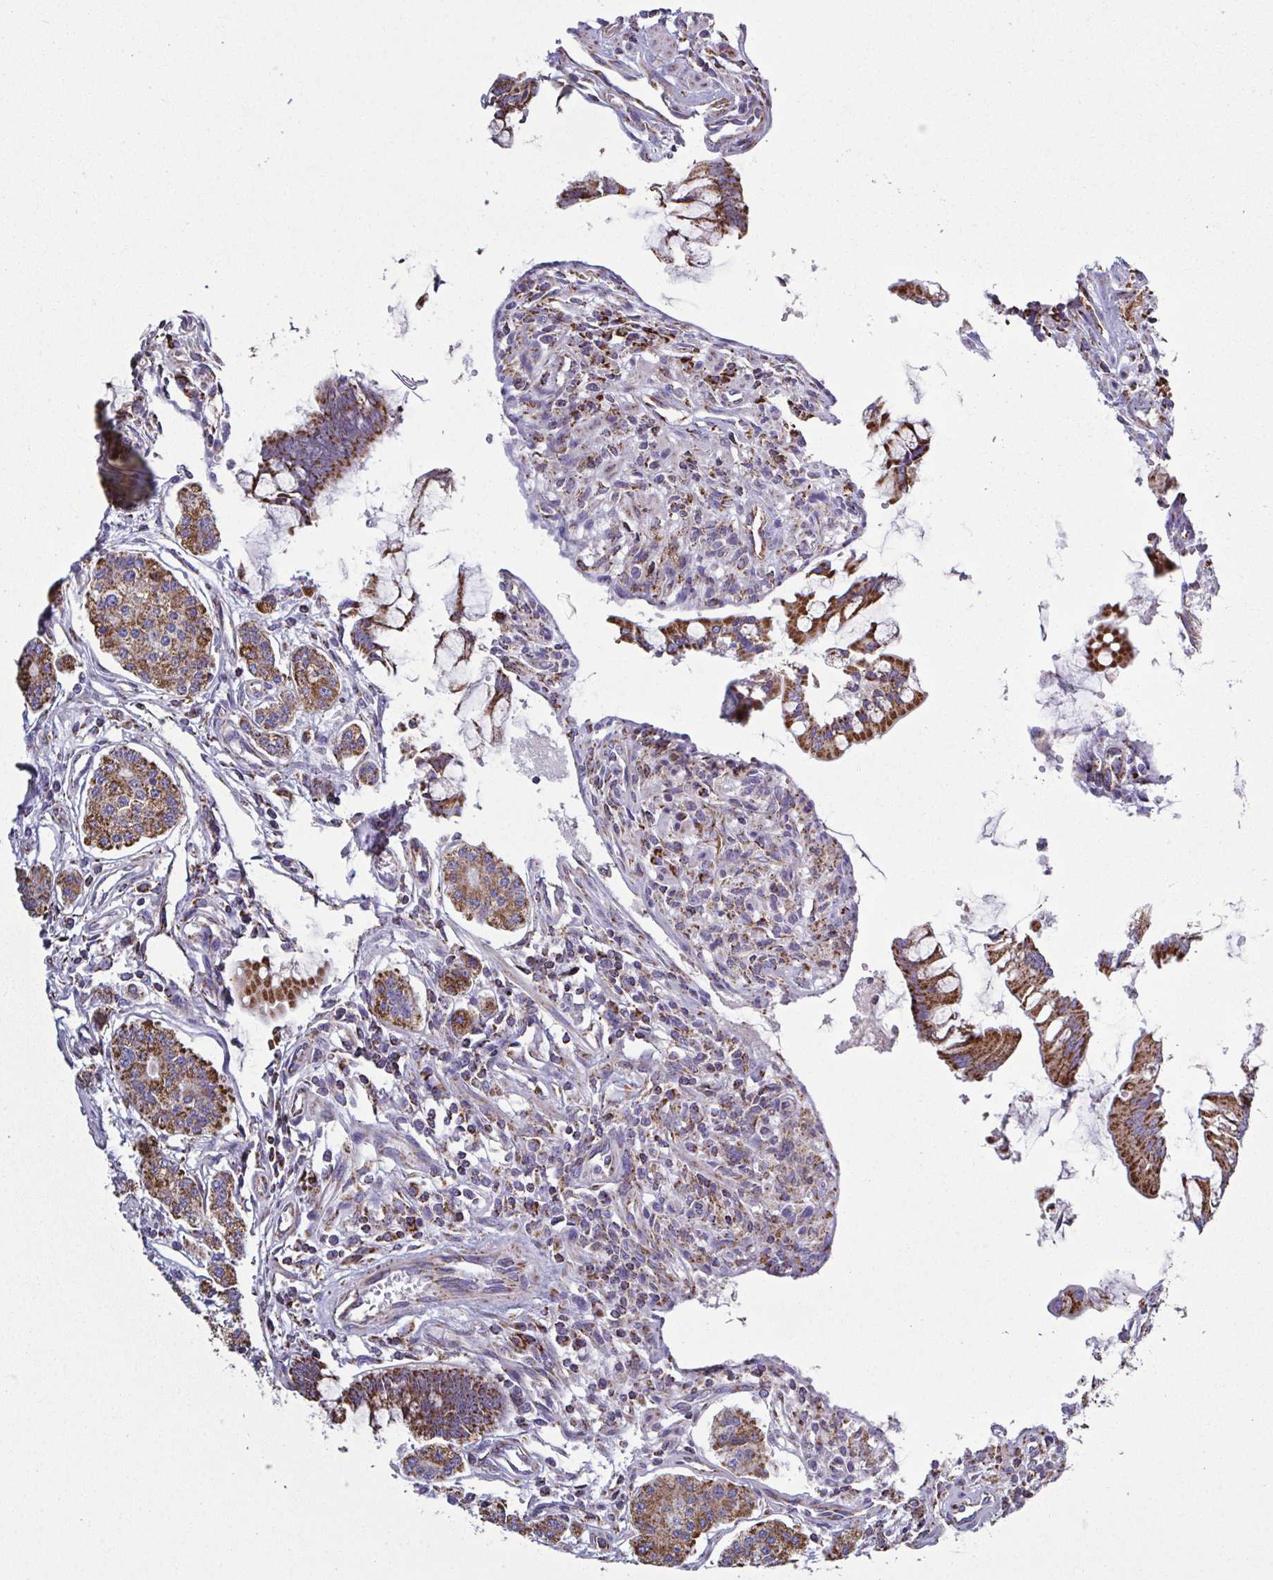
{"staining": {"intensity": "moderate", "quantity": ">75%", "location": "cytoplasmic/membranous"}, "tissue": "carcinoid", "cell_type": "Tumor cells", "image_type": "cancer", "snomed": [{"axis": "morphology", "description": "Carcinoid, malignant, NOS"}, {"axis": "topography", "description": "Small intestine"}], "caption": "A micrograph of carcinoid stained for a protein shows moderate cytoplasmic/membranous brown staining in tumor cells.", "gene": "CSDE1", "patient": {"sex": "female", "age": 65}}